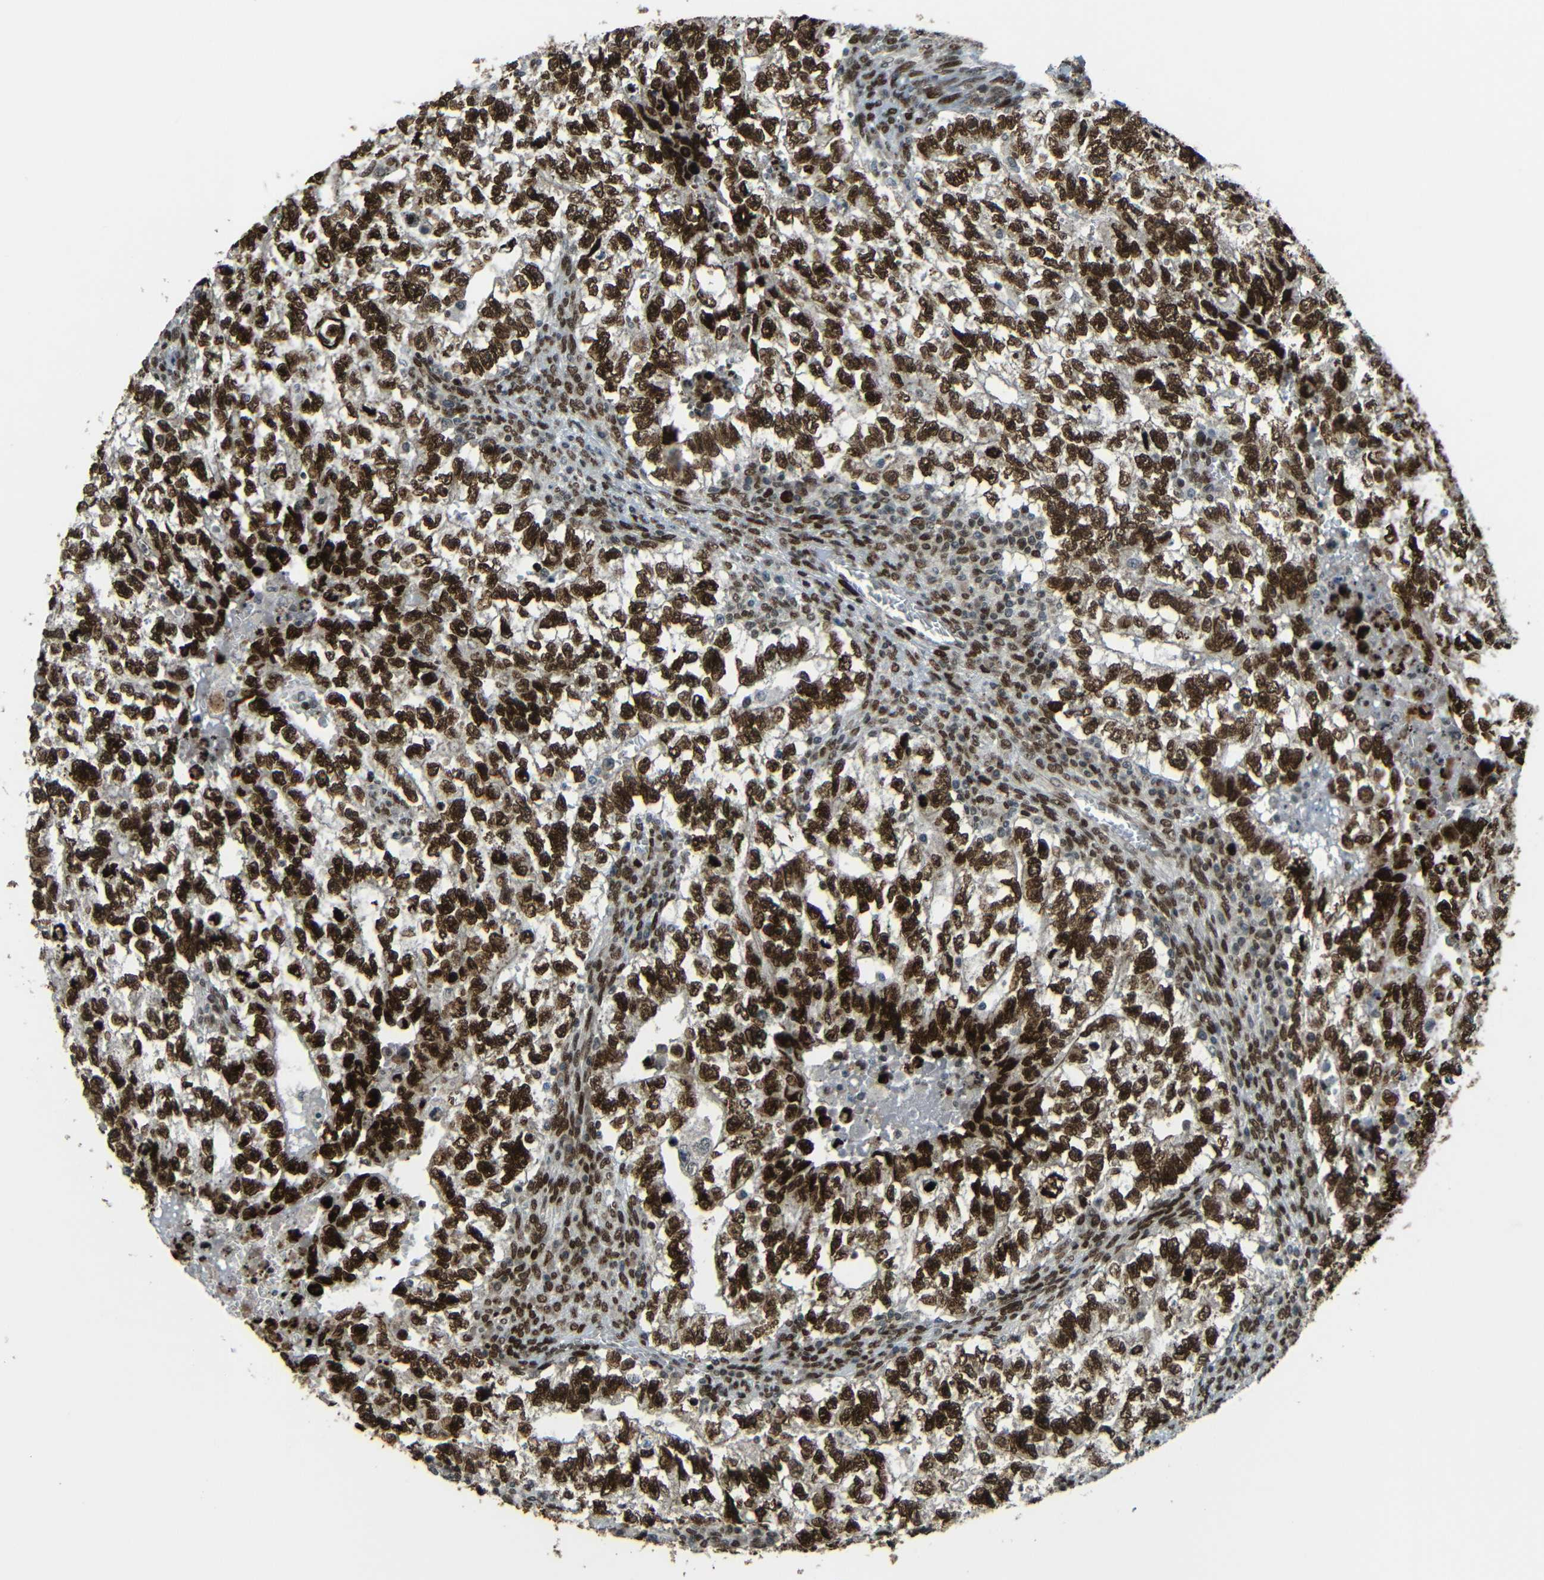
{"staining": {"intensity": "strong", "quantity": ">75%", "location": "nuclear"}, "tissue": "testis cancer", "cell_type": "Tumor cells", "image_type": "cancer", "snomed": [{"axis": "morphology", "description": "Seminoma, NOS"}, {"axis": "morphology", "description": "Carcinoma, Embryonal, NOS"}, {"axis": "topography", "description": "Testis"}], "caption": "The photomicrograph displays staining of embryonal carcinoma (testis), revealing strong nuclear protein staining (brown color) within tumor cells. The staining is performed using DAB brown chromogen to label protein expression. The nuclei are counter-stained blue using hematoxylin.", "gene": "PSIP1", "patient": {"sex": "male", "age": 38}}